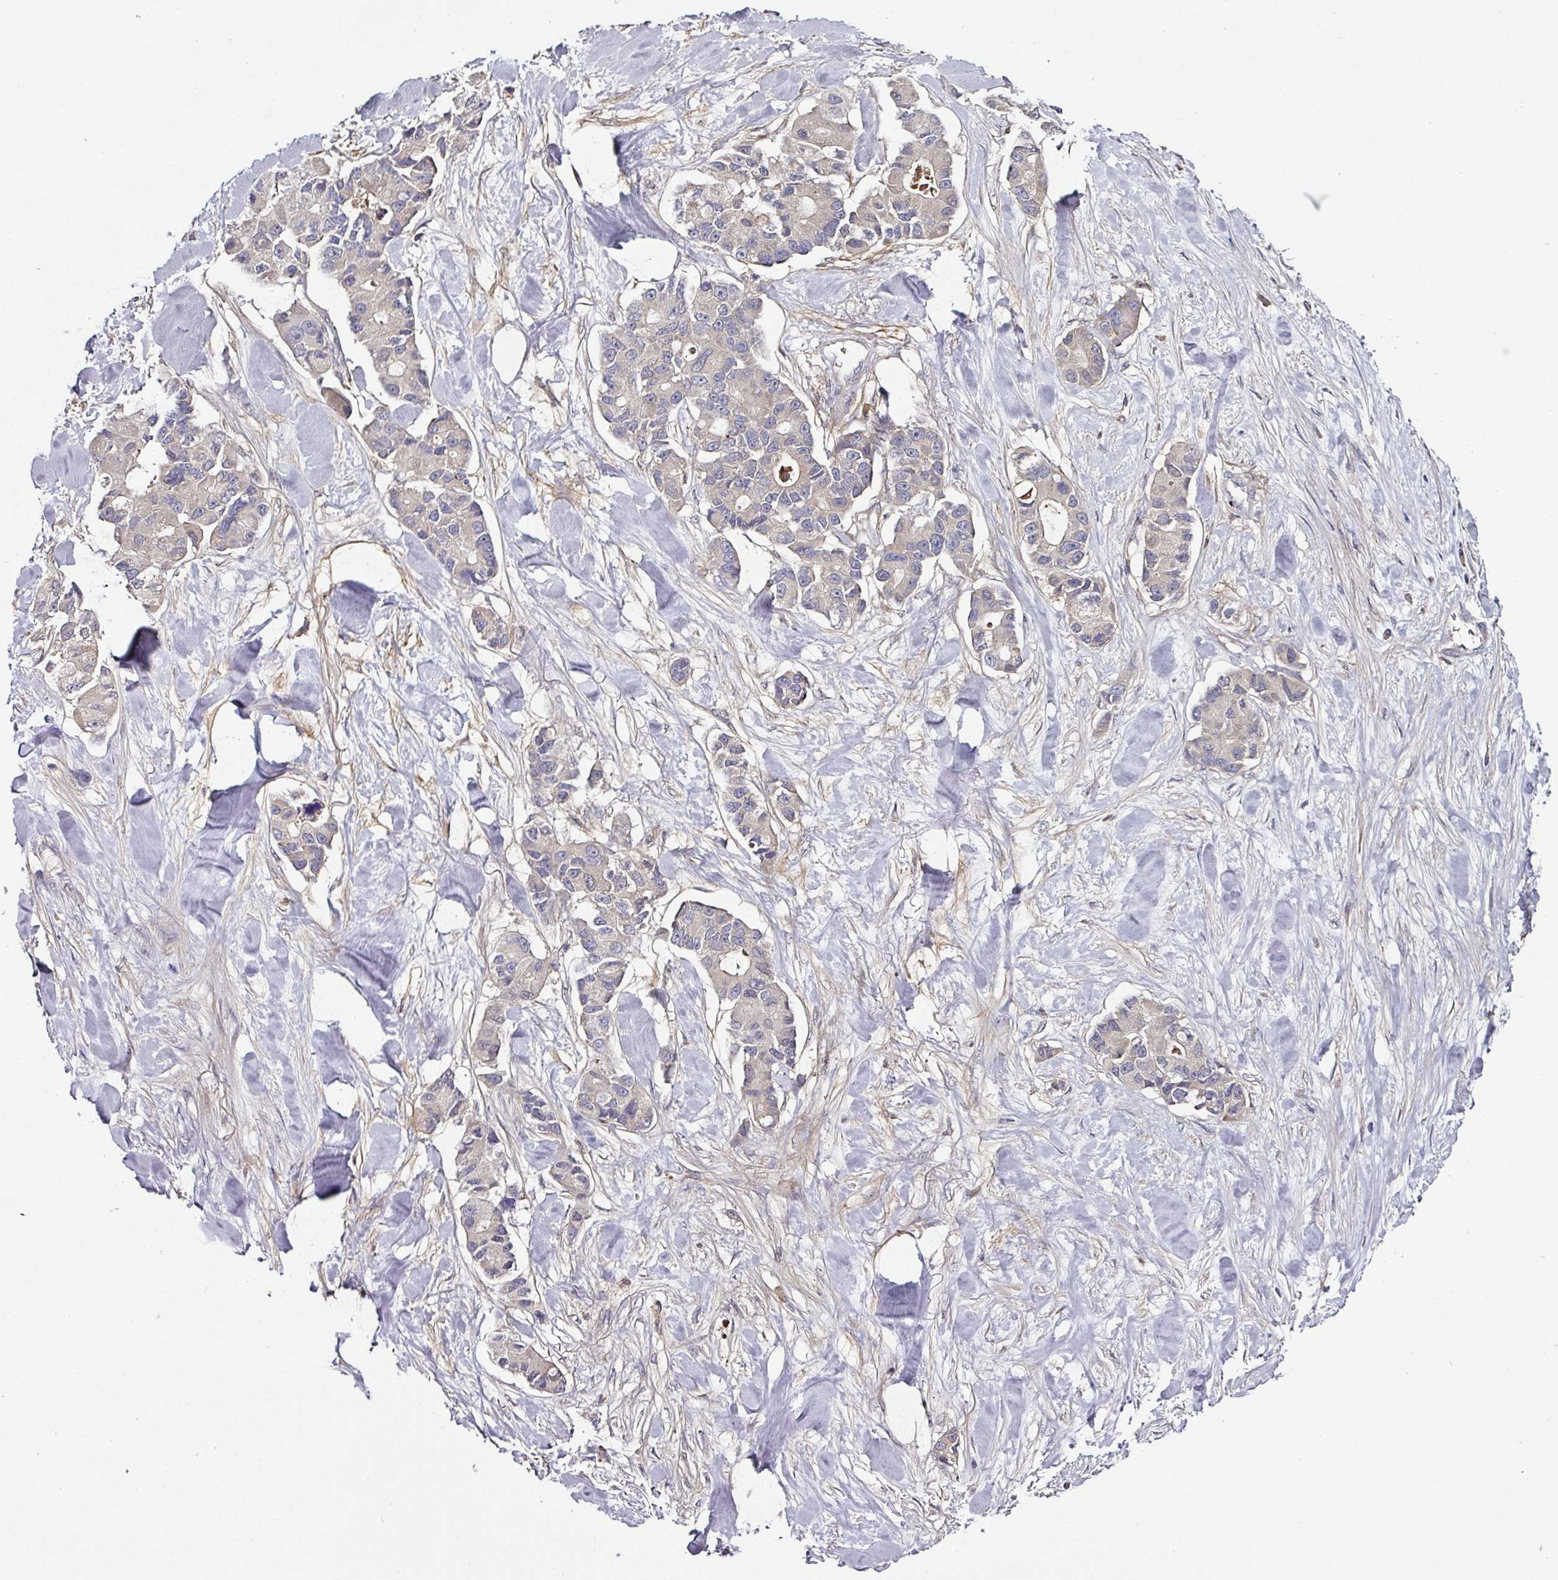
{"staining": {"intensity": "negative", "quantity": "none", "location": "none"}, "tissue": "lung cancer", "cell_type": "Tumor cells", "image_type": "cancer", "snomed": [{"axis": "morphology", "description": "Adenocarcinoma, NOS"}, {"axis": "topography", "description": "Lung"}], "caption": "Immunohistochemical staining of adenocarcinoma (lung) reveals no significant positivity in tumor cells.", "gene": "CTDSP2", "patient": {"sex": "female", "age": 54}}